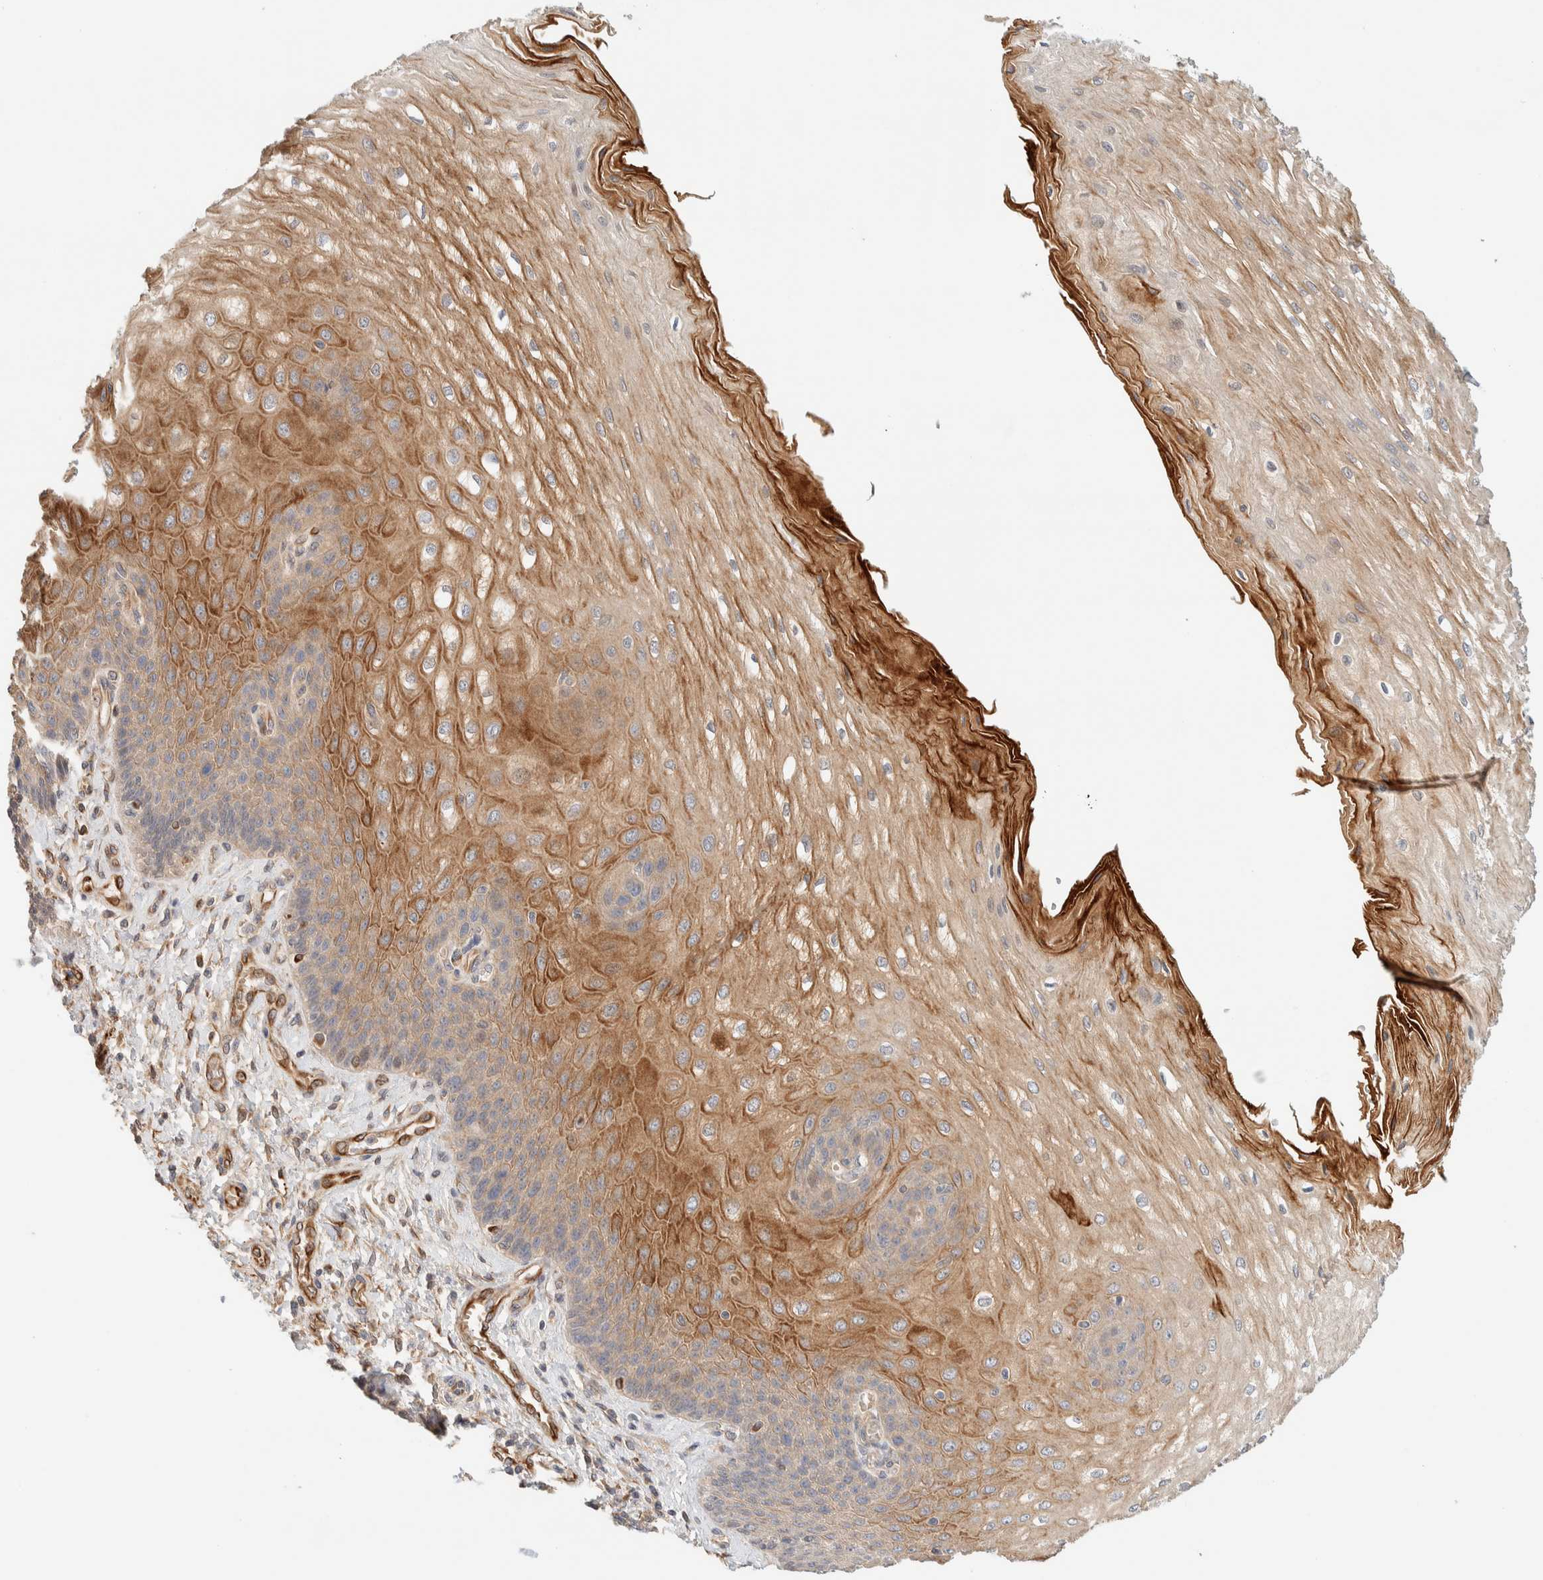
{"staining": {"intensity": "moderate", "quantity": ">75%", "location": "cytoplasmic/membranous"}, "tissue": "esophagus", "cell_type": "Squamous epithelial cells", "image_type": "normal", "snomed": [{"axis": "morphology", "description": "Normal tissue, NOS"}, {"axis": "topography", "description": "Esophagus"}], "caption": "Immunohistochemistry of benign human esophagus demonstrates medium levels of moderate cytoplasmic/membranous expression in approximately >75% of squamous epithelial cells.", "gene": "FAT1", "patient": {"sex": "male", "age": 54}}